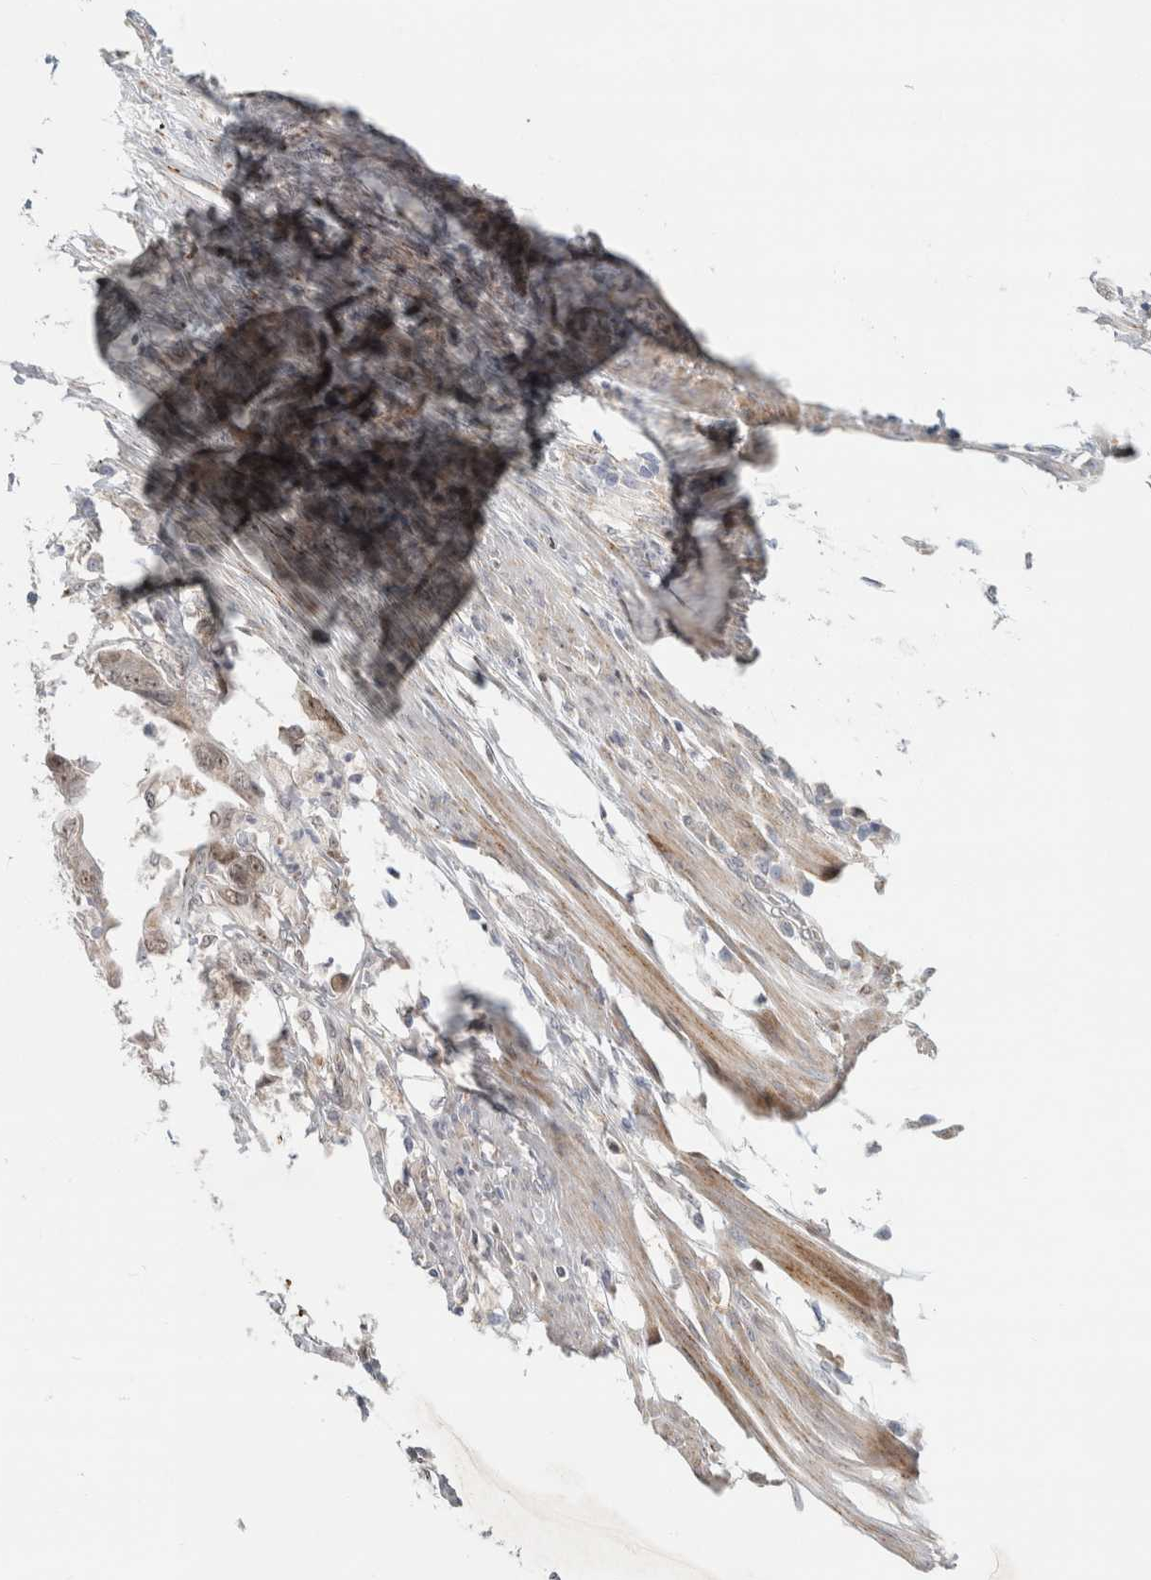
{"staining": {"intensity": "moderate", "quantity": "25%-75%", "location": "cytoplasmic/membranous,nuclear"}, "tissue": "colorectal cancer", "cell_type": "Tumor cells", "image_type": "cancer", "snomed": [{"axis": "morphology", "description": "Adenocarcinoma, NOS"}, {"axis": "topography", "description": "Colon"}], "caption": "Protein expression analysis of adenocarcinoma (colorectal) reveals moderate cytoplasmic/membranous and nuclear expression in approximately 25%-75% of tumor cells. The staining was performed using DAB (3,3'-diaminobenzidine), with brown indicating positive protein expression. Nuclei are stained blue with hematoxylin.", "gene": "INSRR", "patient": {"sex": "male", "age": 56}}